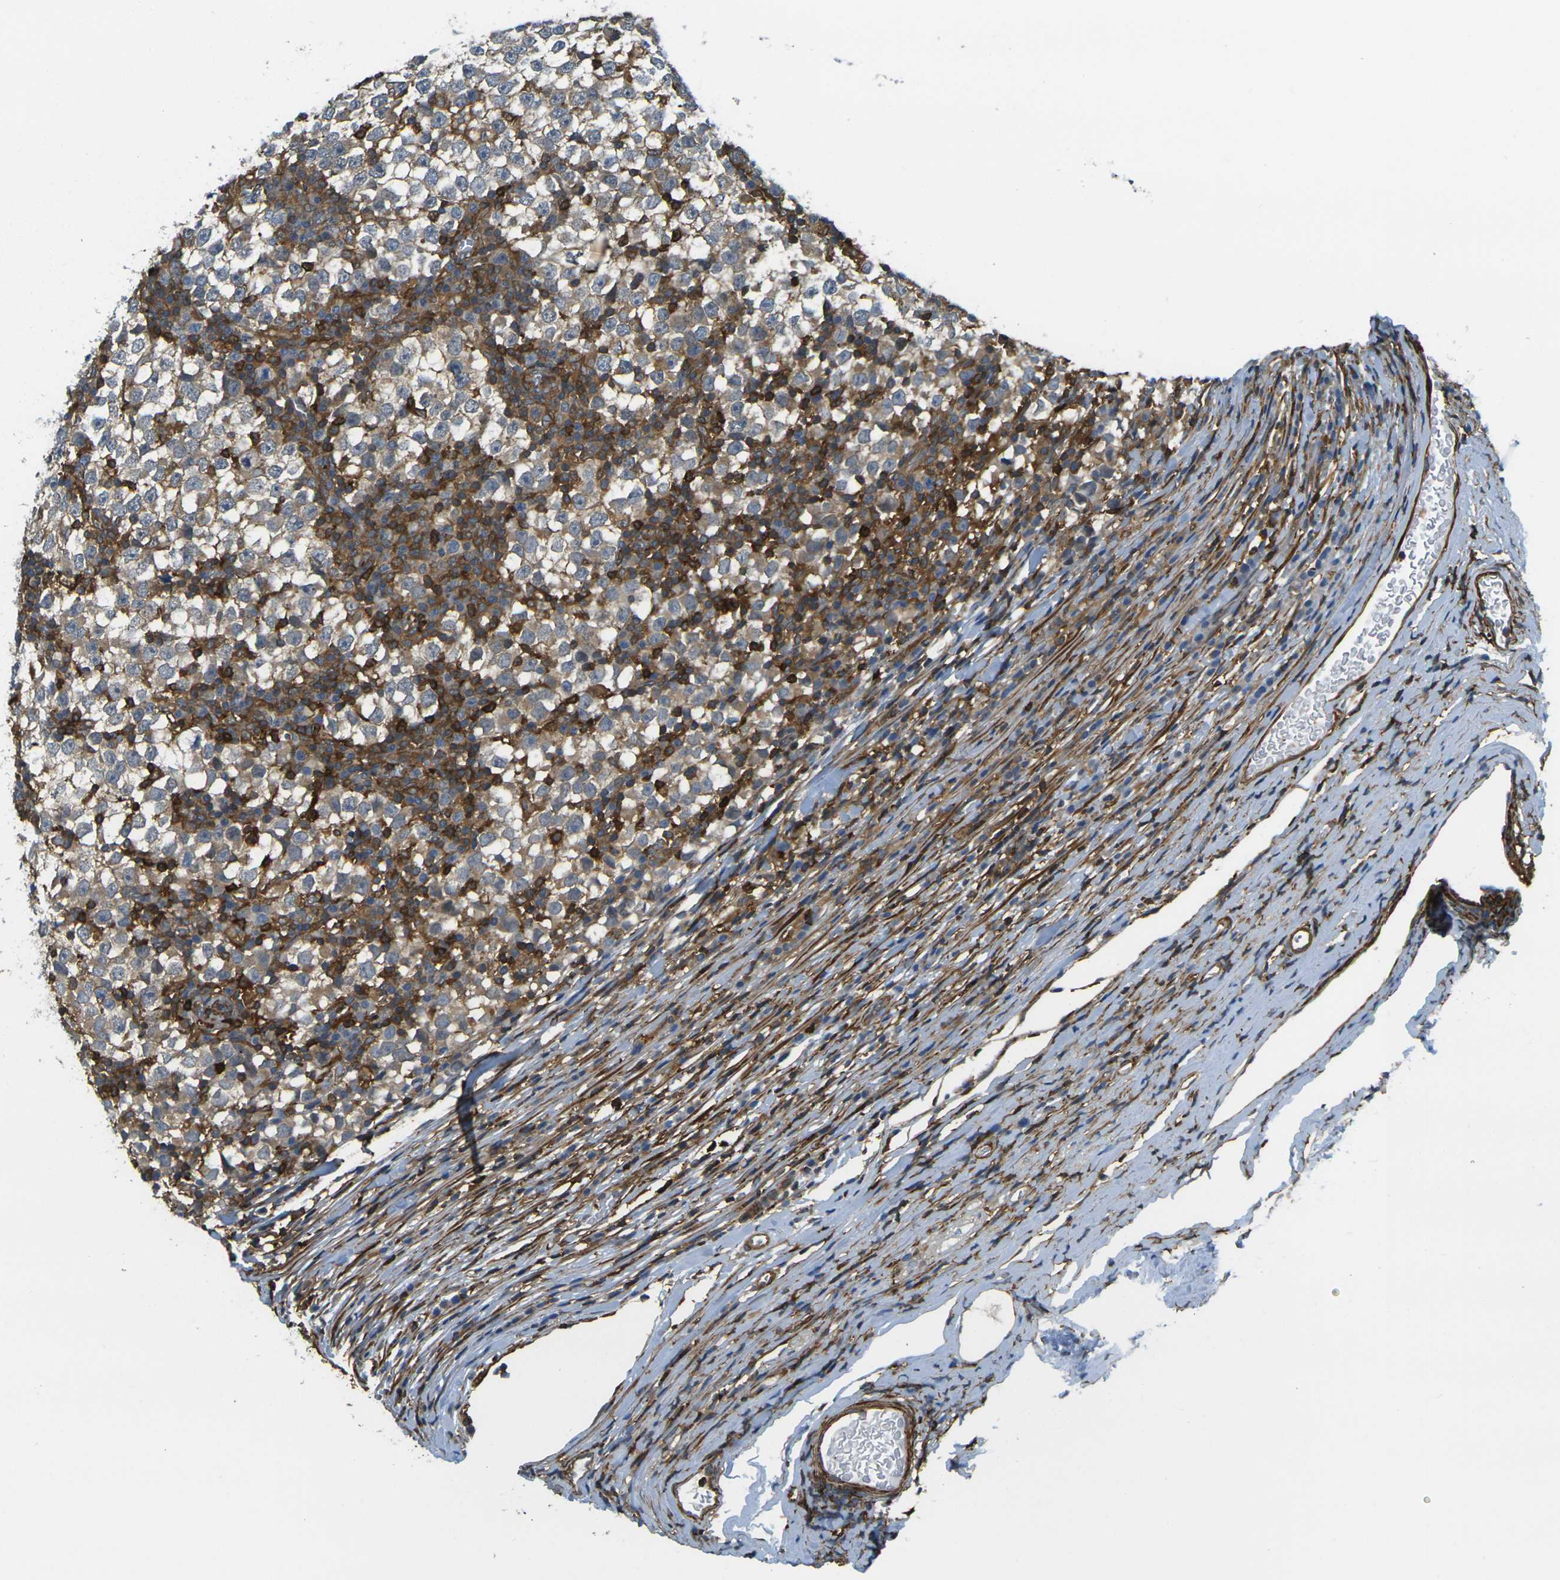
{"staining": {"intensity": "weak", "quantity": "<25%", "location": "cytoplasmic/membranous"}, "tissue": "testis cancer", "cell_type": "Tumor cells", "image_type": "cancer", "snomed": [{"axis": "morphology", "description": "Seminoma, NOS"}, {"axis": "topography", "description": "Testis"}], "caption": "Tumor cells show no significant protein expression in testis cancer.", "gene": "LASP1", "patient": {"sex": "male", "age": 65}}